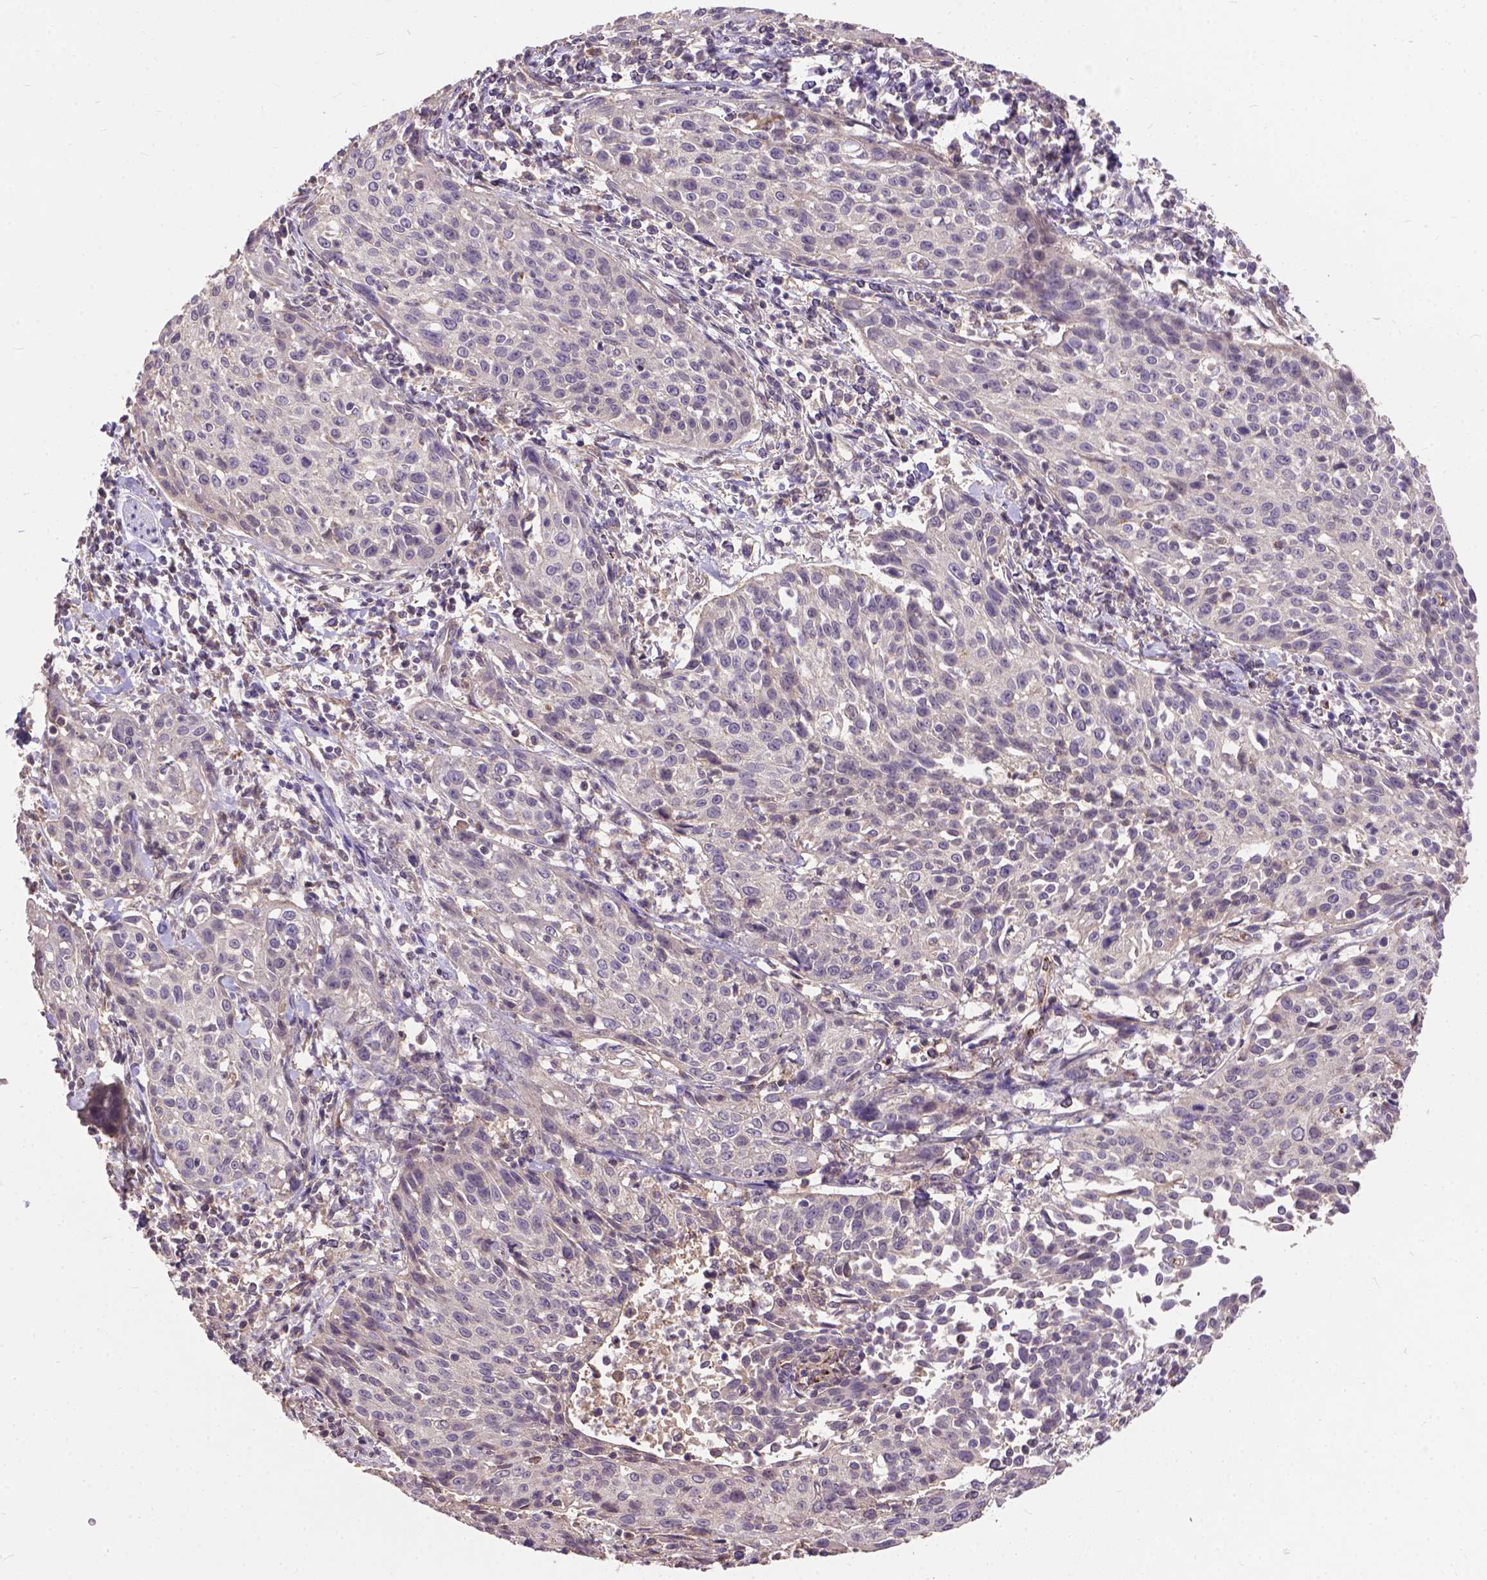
{"staining": {"intensity": "negative", "quantity": "none", "location": "none"}, "tissue": "cervical cancer", "cell_type": "Tumor cells", "image_type": "cancer", "snomed": [{"axis": "morphology", "description": "Squamous cell carcinoma, NOS"}, {"axis": "topography", "description": "Cervix"}], "caption": "Tumor cells are negative for brown protein staining in squamous cell carcinoma (cervical).", "gene": "ZNF337", "patient": {"sex": "female", "age": 26}}